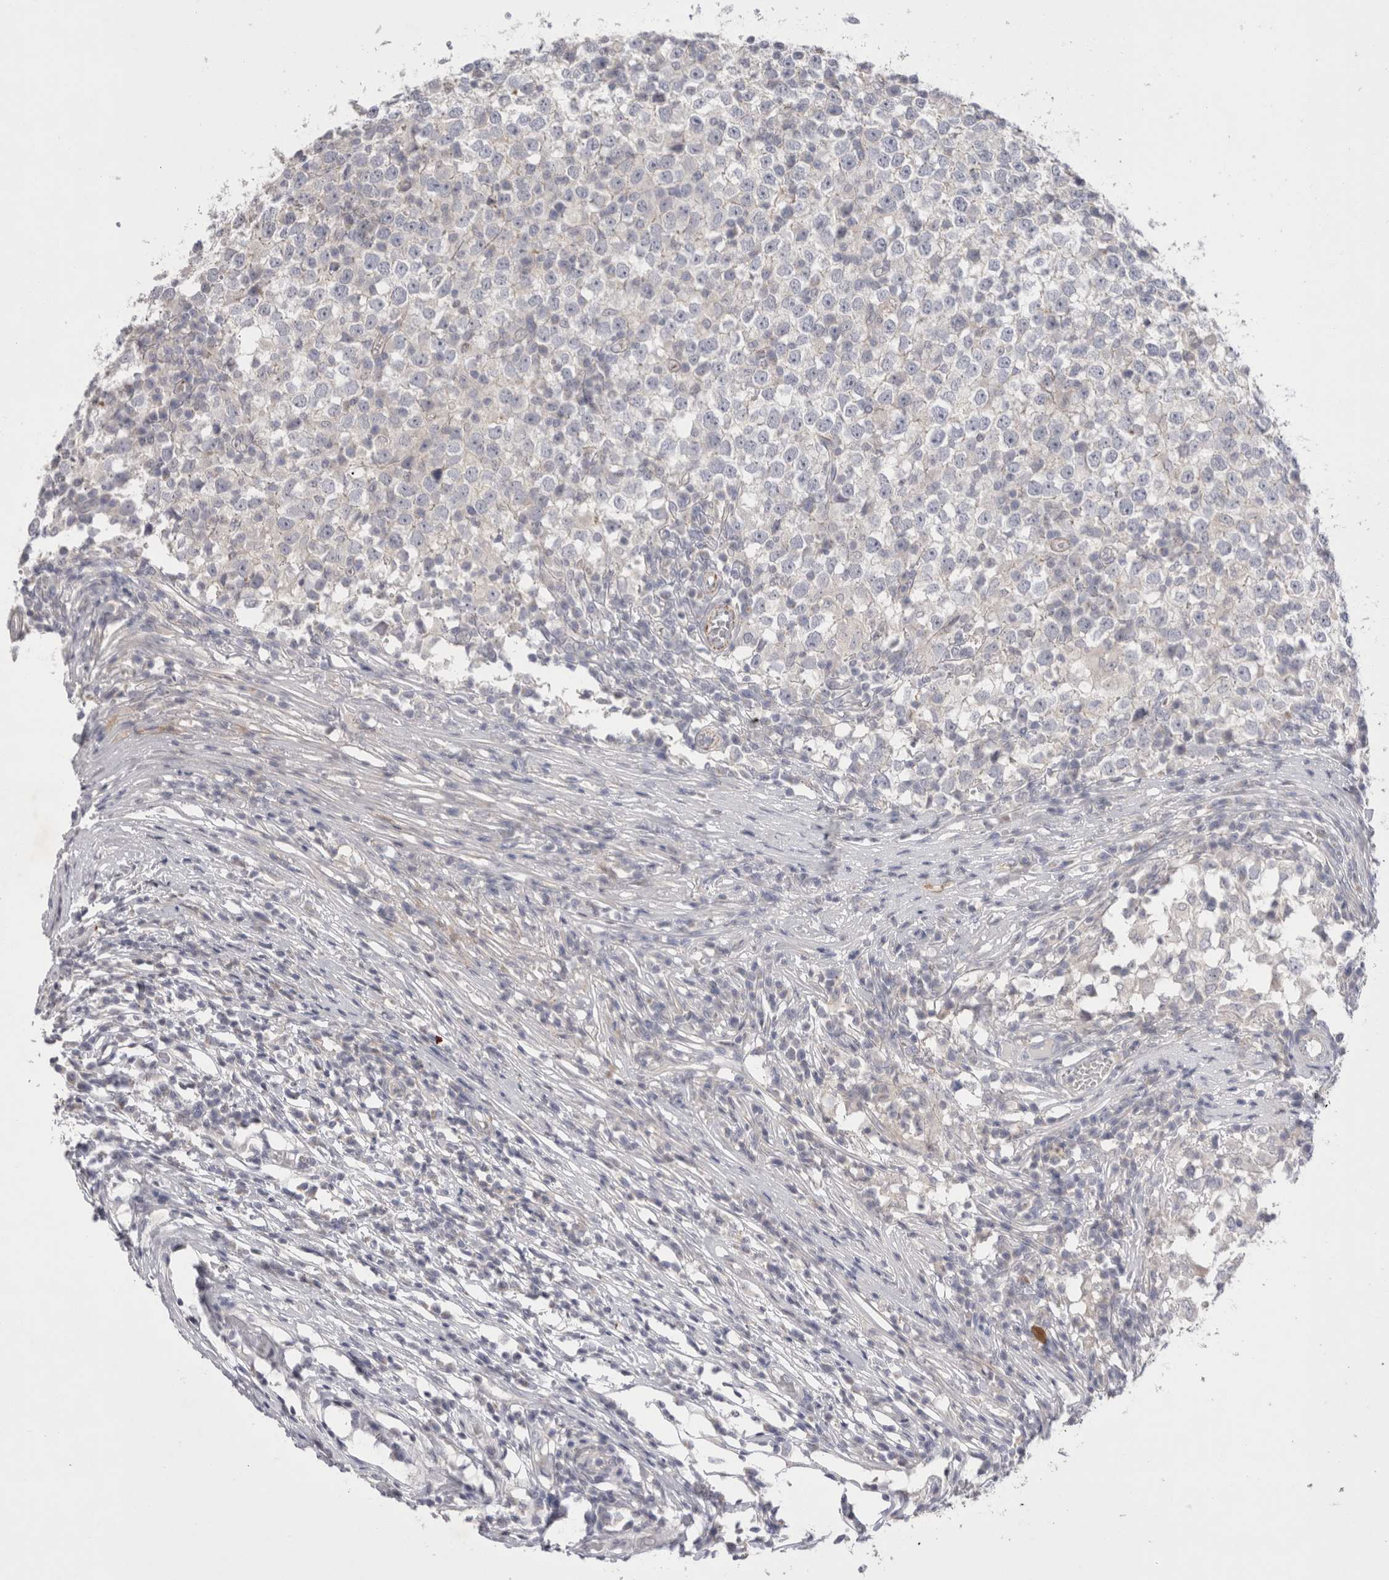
{"staining": {"intensity": "negative", "quantity": "none", "location": "none"}, "tissue": "testis cancer", "cell_type": "Tumor cells", "image_type": "cancer", "snomed": [{"axis": "morphology", "description": "Seminoma, NOS"}, {"axis": "topography", "description": "Testis"}], "caption": "This is an immunohistochemistry photomicrograph of testis seminoma. There is no expression in tumor cells.", "gene": "SPINK2", "patient": {"sex": "male", "age": 65}}